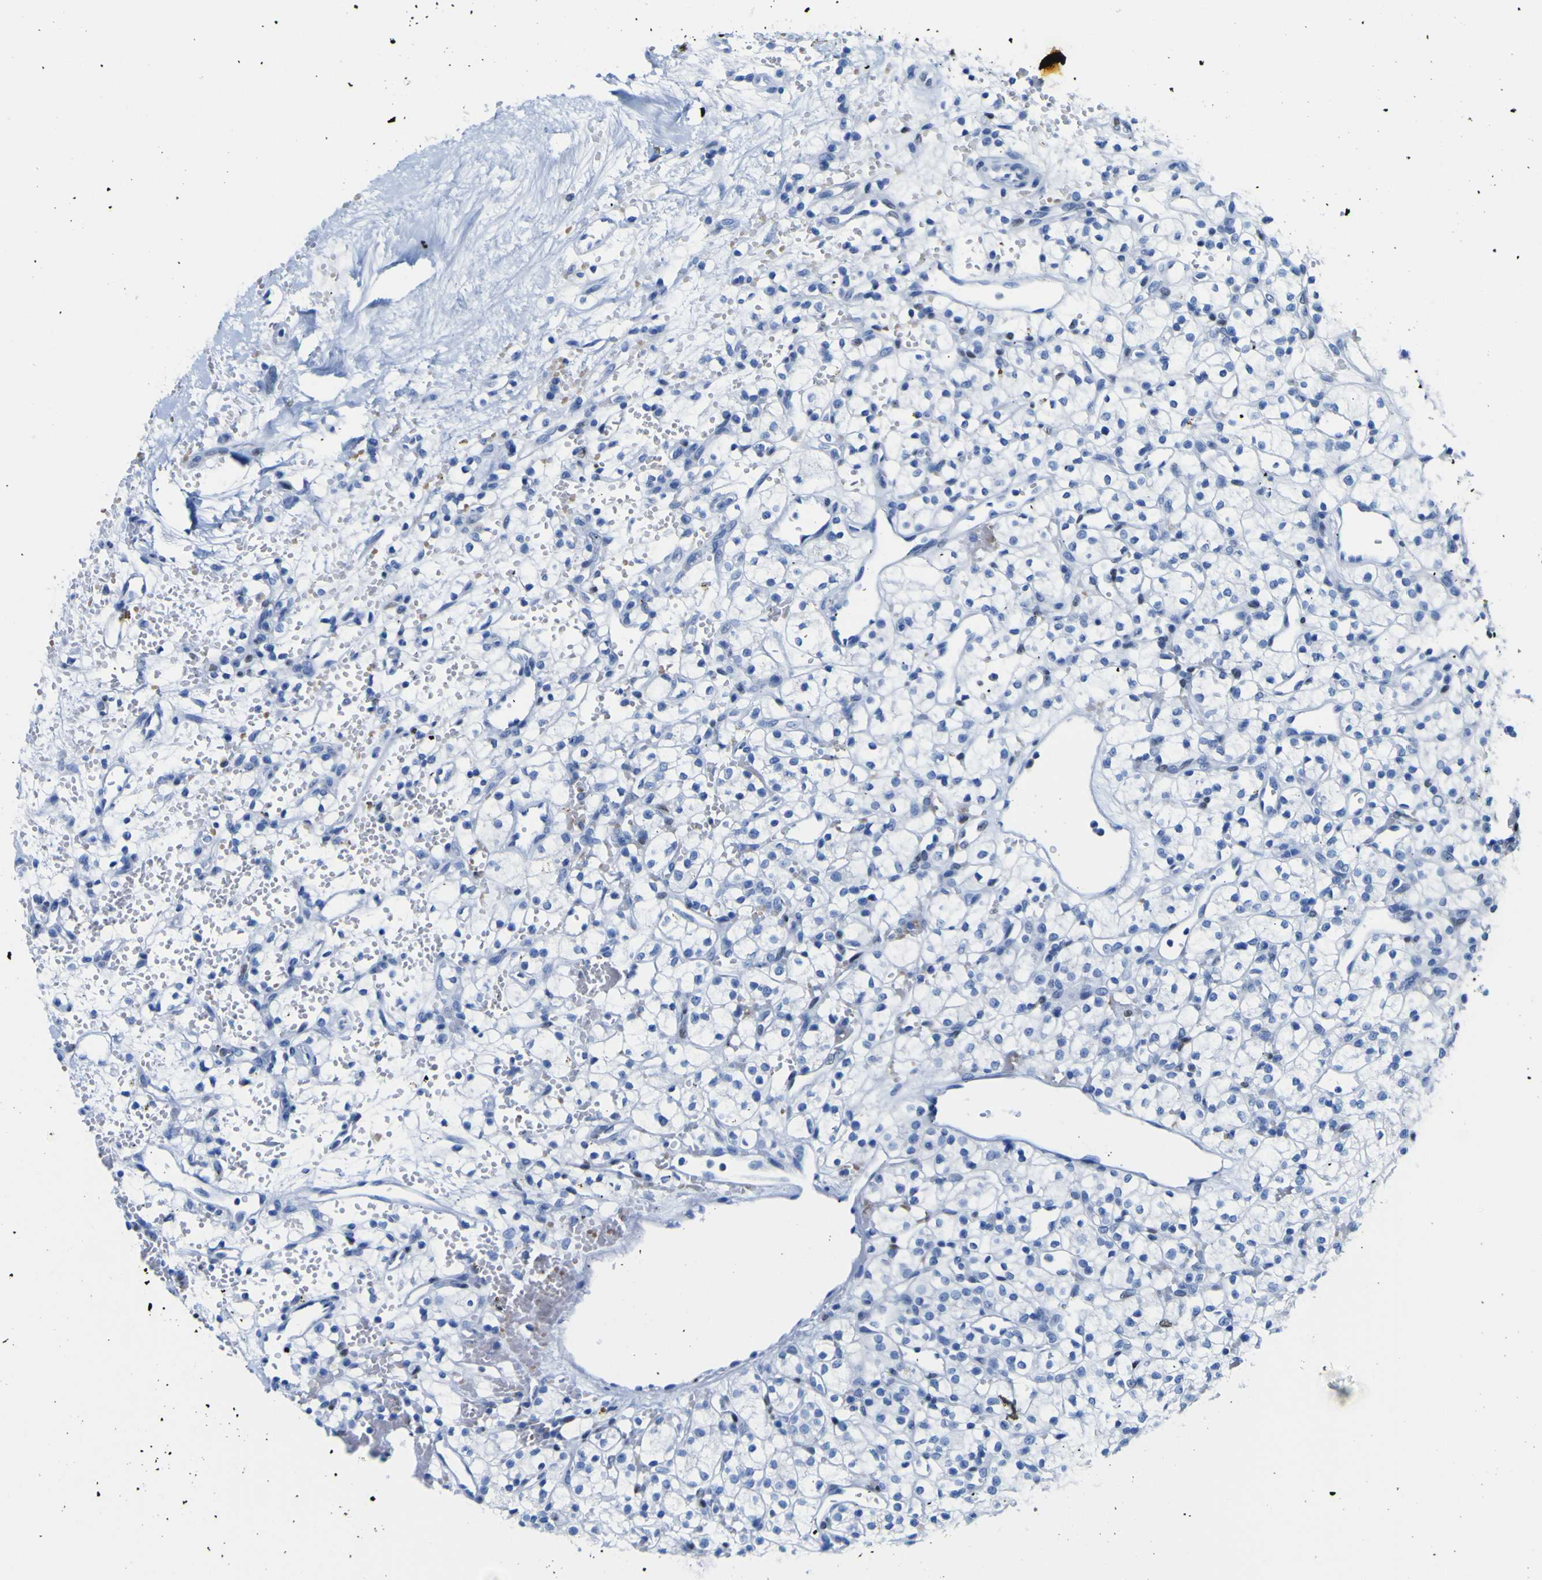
{"staining": {"intensity": "negative", "quantity": "none", "location": "none"}, "tissue": "renal cancer", "cell_type": "Tumor cells", "image_type": "cancer", "snomed": [{"axis": "morphology", "description": "Adenocarcinoma, NOS"}, {"axis": "topography", "description": "Kidney"}], "caption": "Protein analysis of renal cancer exhibits no significant staining in tumor cells.", "gene": "DACH1", "patient": {"sex": "female", "age": 60}}